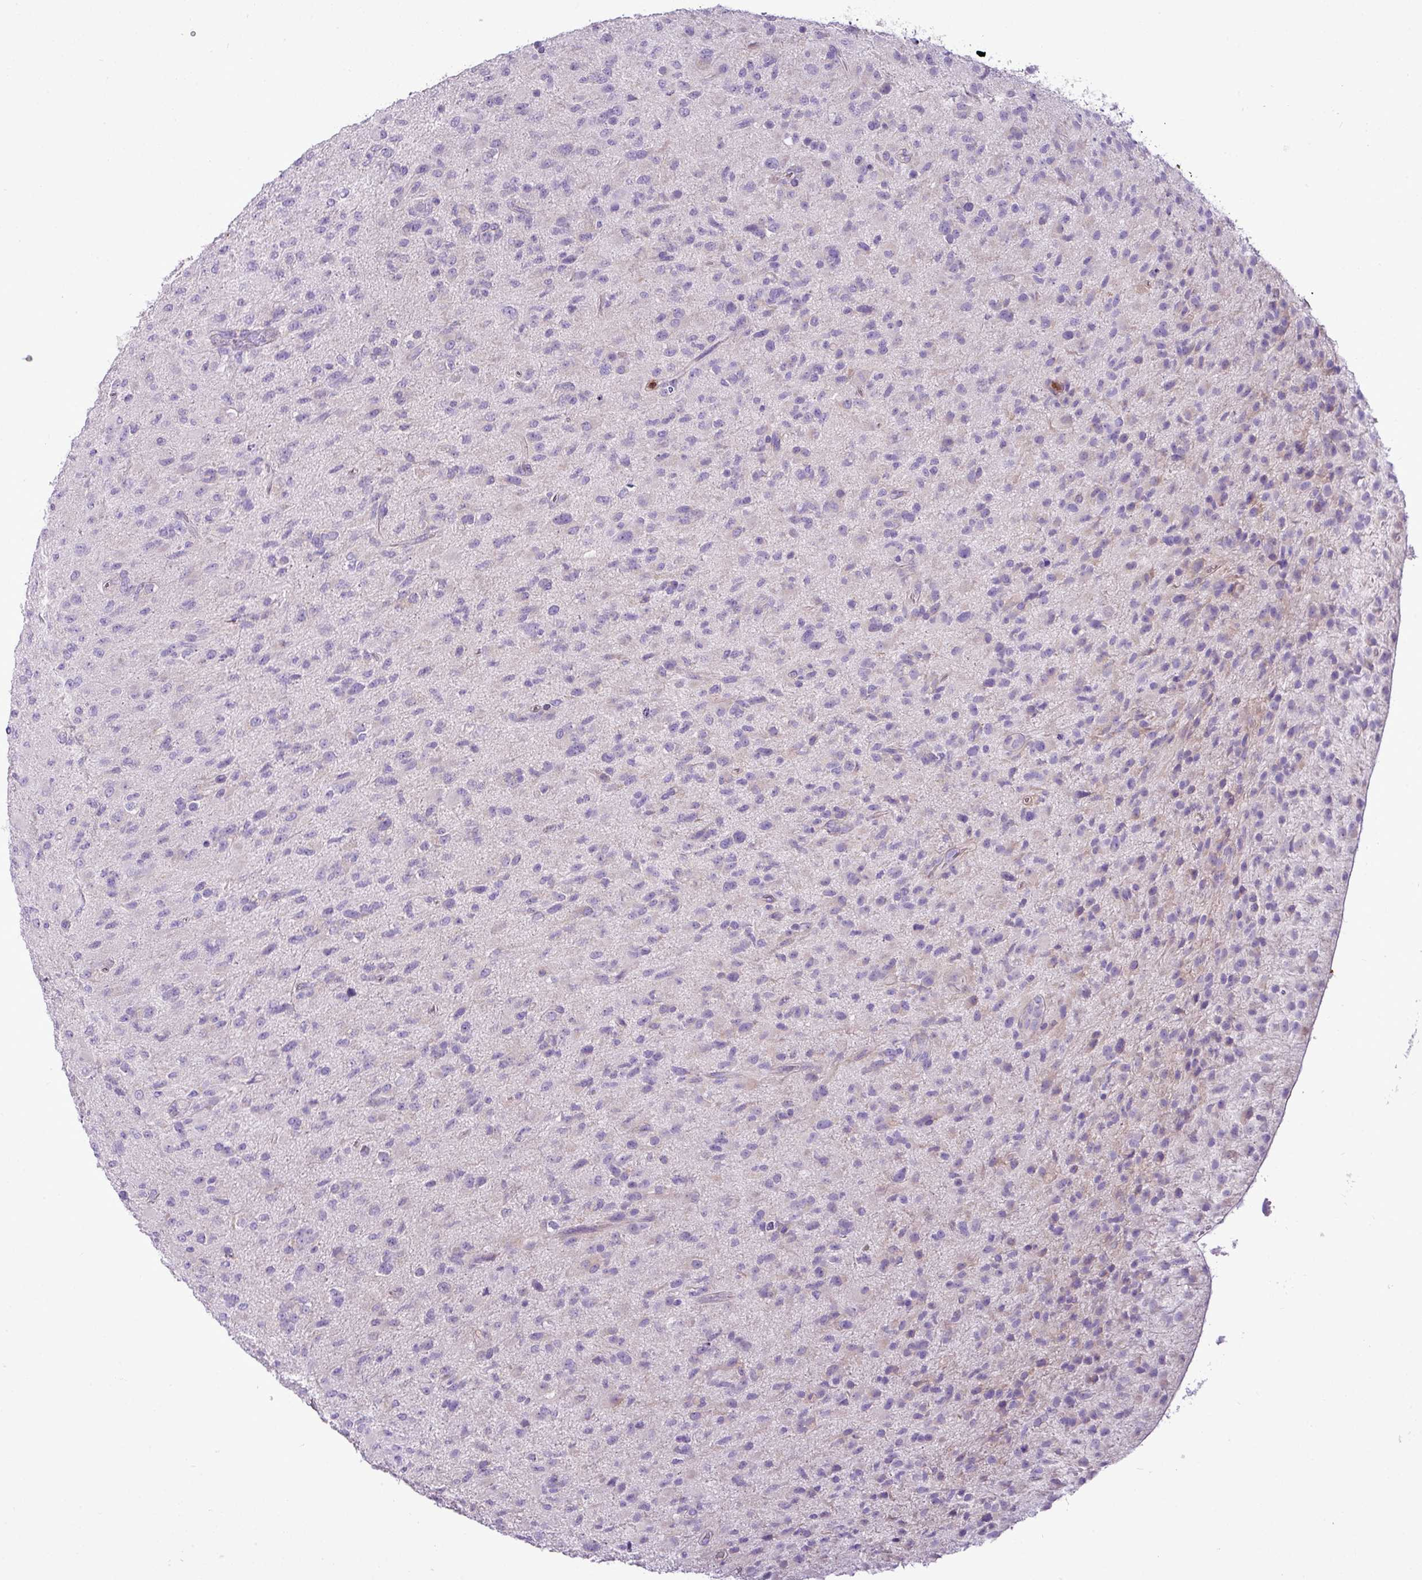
{"staining": {"intensity": "negative", "quantity": "none", "location": "none"}, "tissue": "glioma", "cell_type": "Tumor cells", "image_type": "cancer", "snomed": [{"axis": "morphology", "description": "Glioma, malignant, Low grade"}, {"axis": "topography", "description": "Brain"}], "caption": "High power microscopy micrograph of an immunohistochemistry (IHC) histopathology image of glioma, revealing no significant staining in tumor cells.", "gene": "ZSCAN5A", "patient": {"sex": "male", "age": 65}}